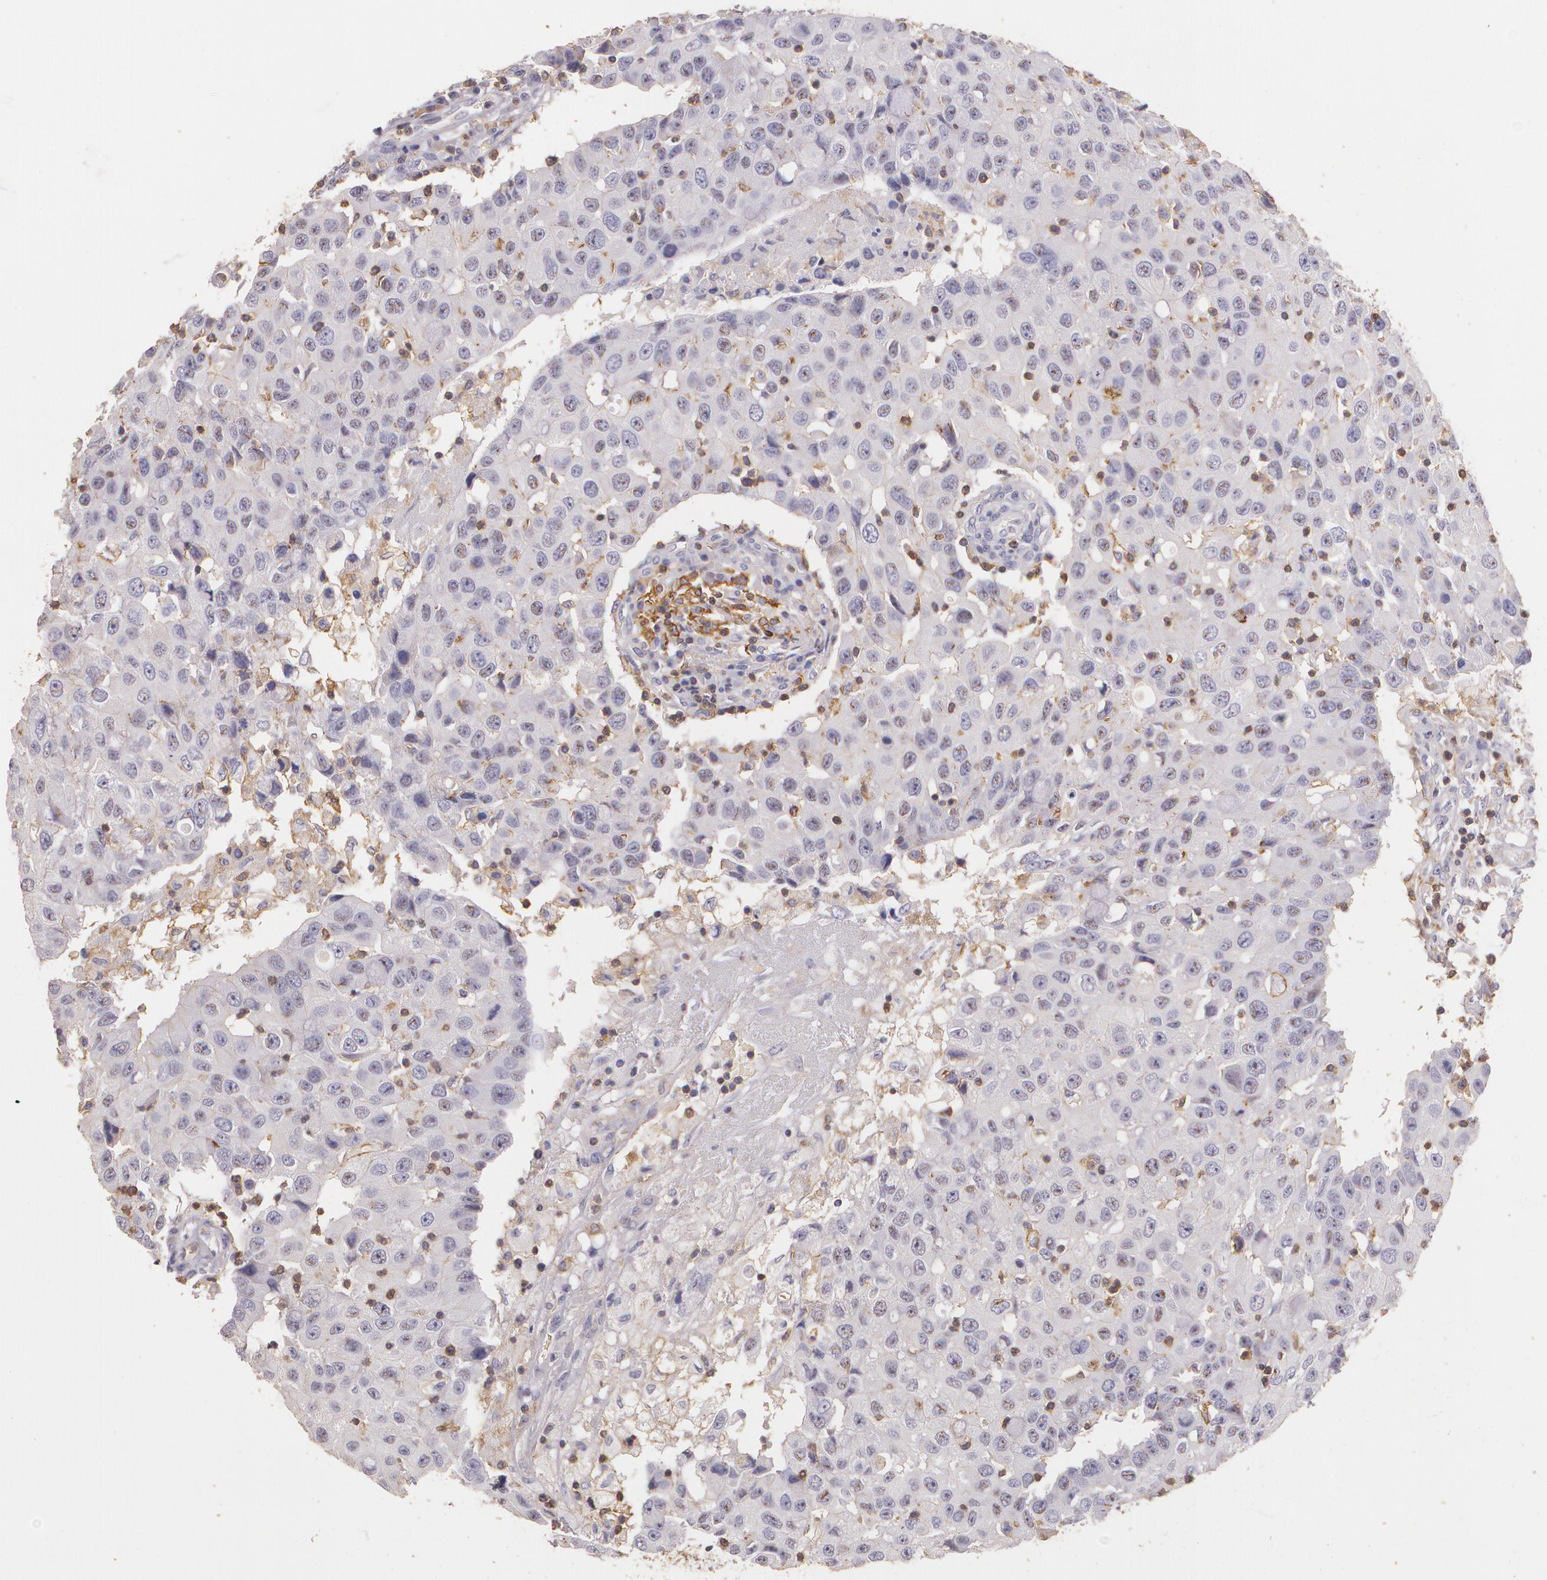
{"staining": {"intensity": "negative", "quantity": "none", "location": "none"}, "tissue": "breast cancer", "cell_type": "Tumor cells", "image_type": "cancer", "snomed": [{"axis": "morphology", "description": "Duct carcinoma"}, {"axis": "topography", "description": "Breast"}], "caption": "Immunohistochemistry (IHC) image of breast cancer (infiltrating ductal carcinoma) stained for a protein (brown), which demonstrates no expression in tumor cells.", "gene": "TGFBR1", "patient": {"sex": "female", "age": 27}}